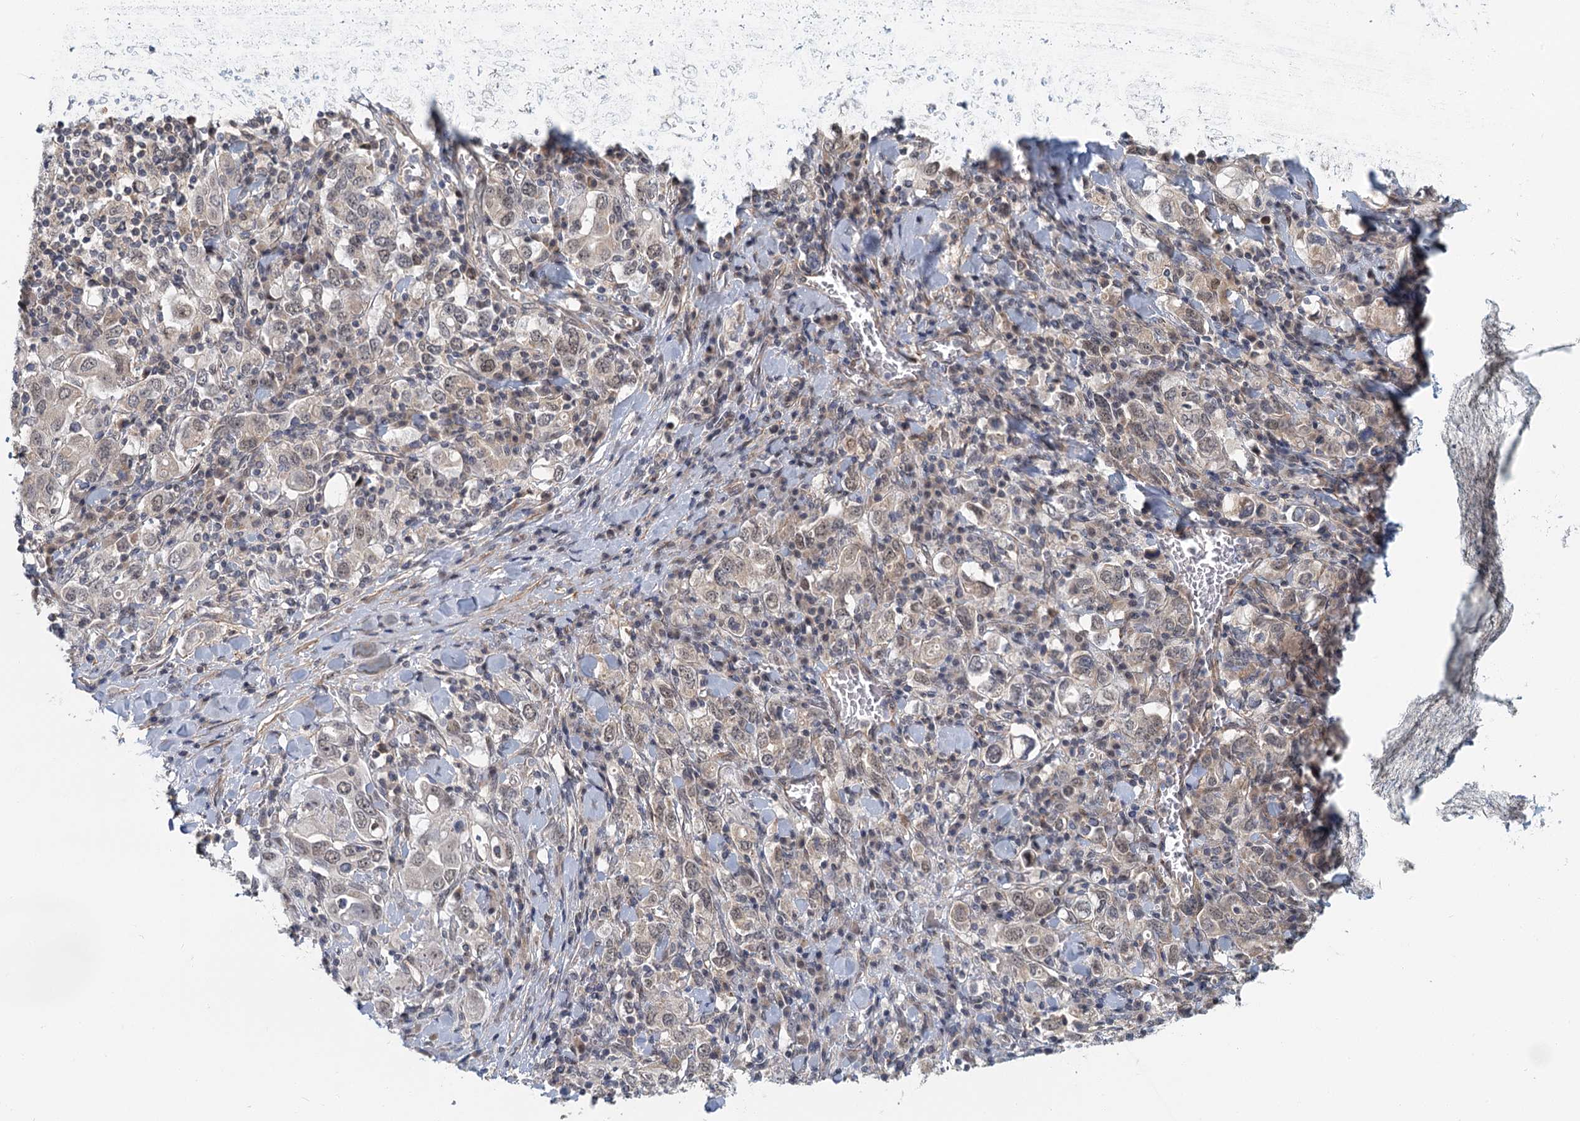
{"staining": {"intensity": "weak", "quantity": "25%-75%", "location": "nuclear"}, "tissue": "stomach cancer", "cell_type": "Tumor cells", "image_type": "cancer", "snomed": [{"axis": "morphology", "description": "Adenocarcinoma, NOS"}, {"axis": "topography", "description": "Stomach, upper"}], "caption": "A low amount of weak nuclear expression is seen in about 25%-75% of tumor cells in stomach adenocarcinoma tissue.", "gene": "TAS2R42", "patient": {"sex": "male", "age": 62}}